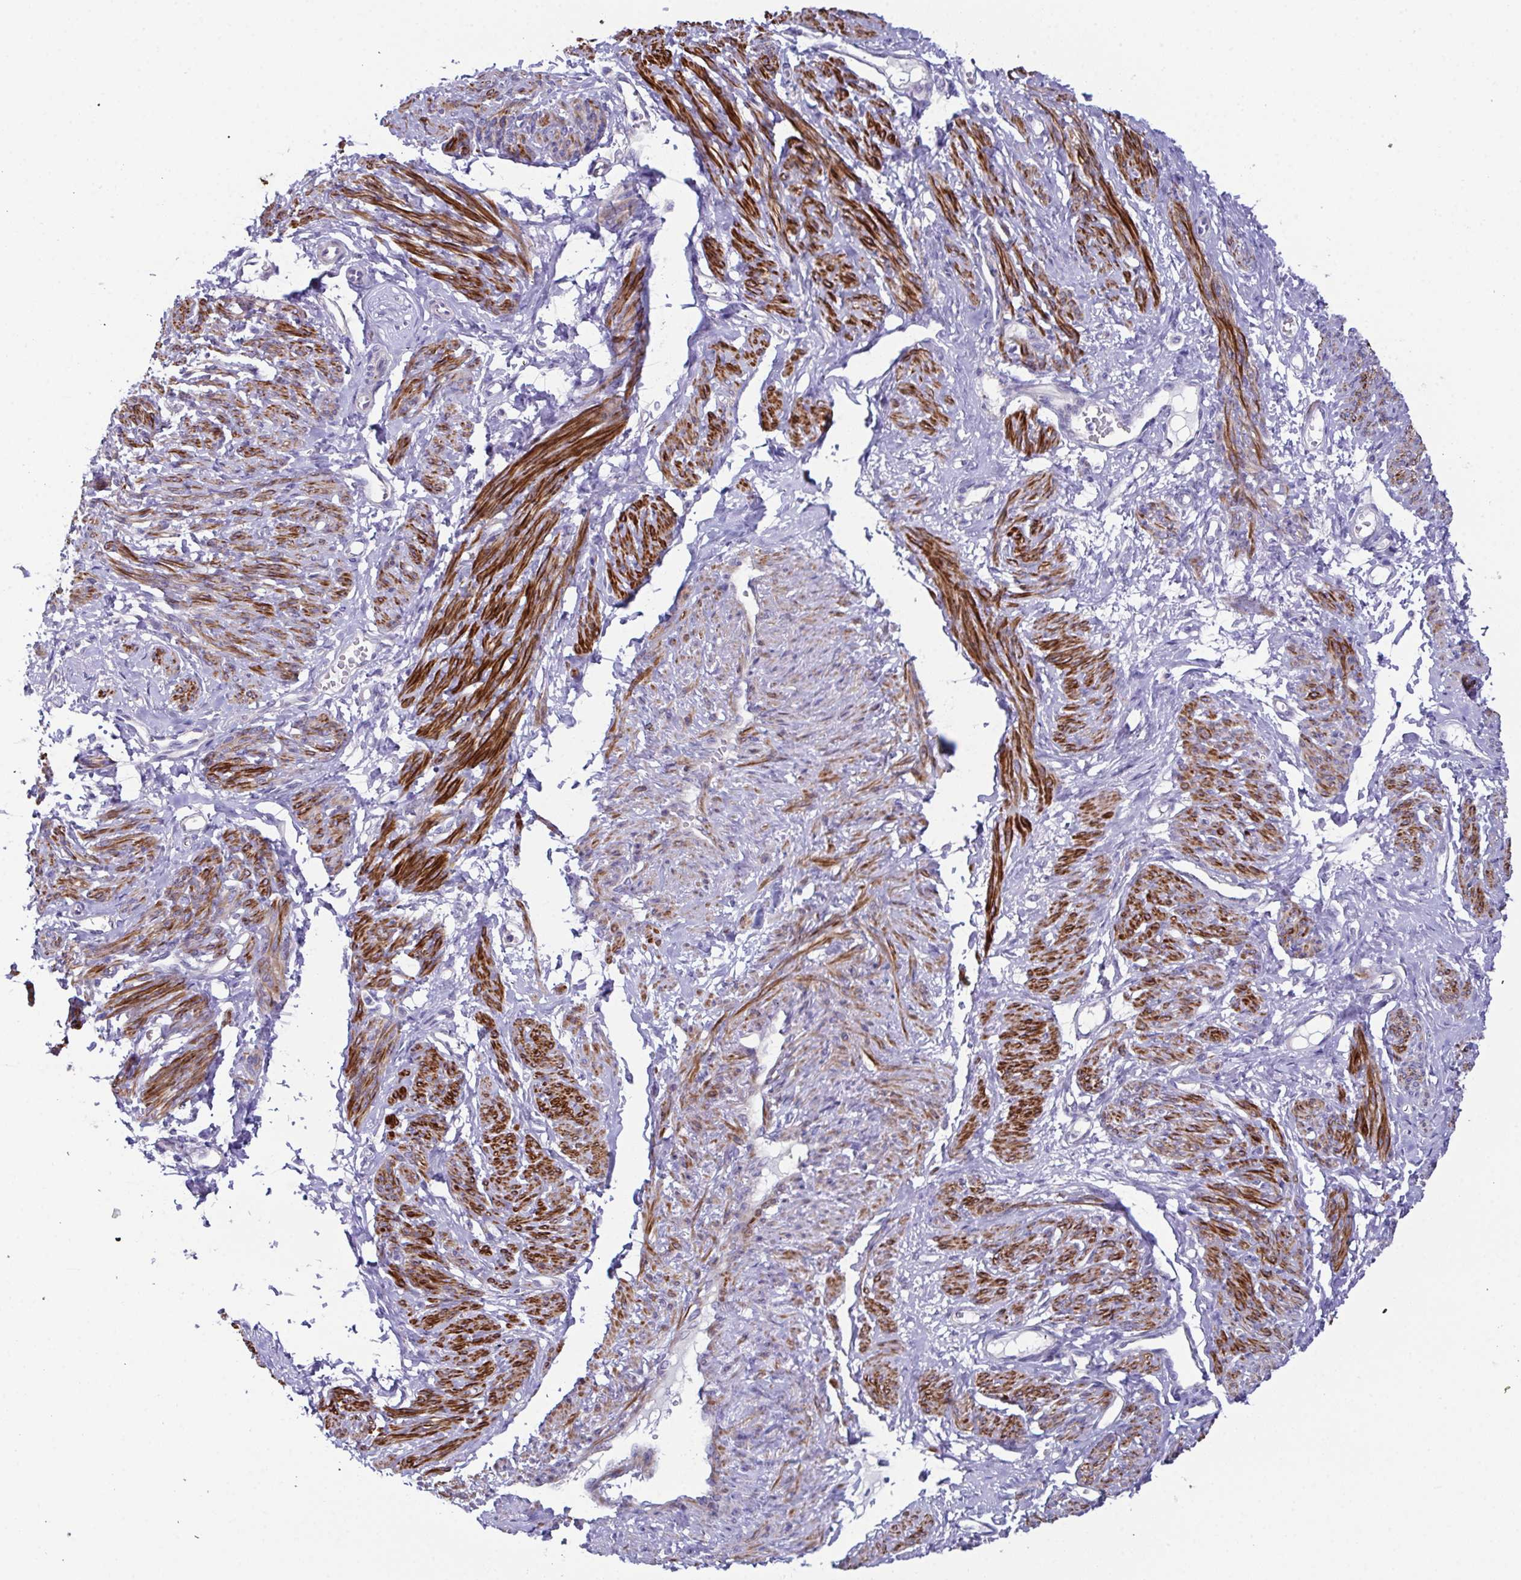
{"staining": {"intensity": "strong", "quantity": ">75%", "location": "cytoplasmic/membranous"}, "tissue": "smooth muscle", "cell_type": "Smooth muscle cells", "image_type": "normal", "snomed": [{"axis": "morphology", "description": "Normal tissue, NOS"}, {"axis": "topography", "description": "Smooth muscle"}], "caption": "Immunohistochemical staining of normal human smooth muscle shows strong cytoplasmic/membranous protein expression in approximately >75% of smooth muscle cells.", "gene": "CFAP97D1", "patient": {"sex": "female", "age": 65}}